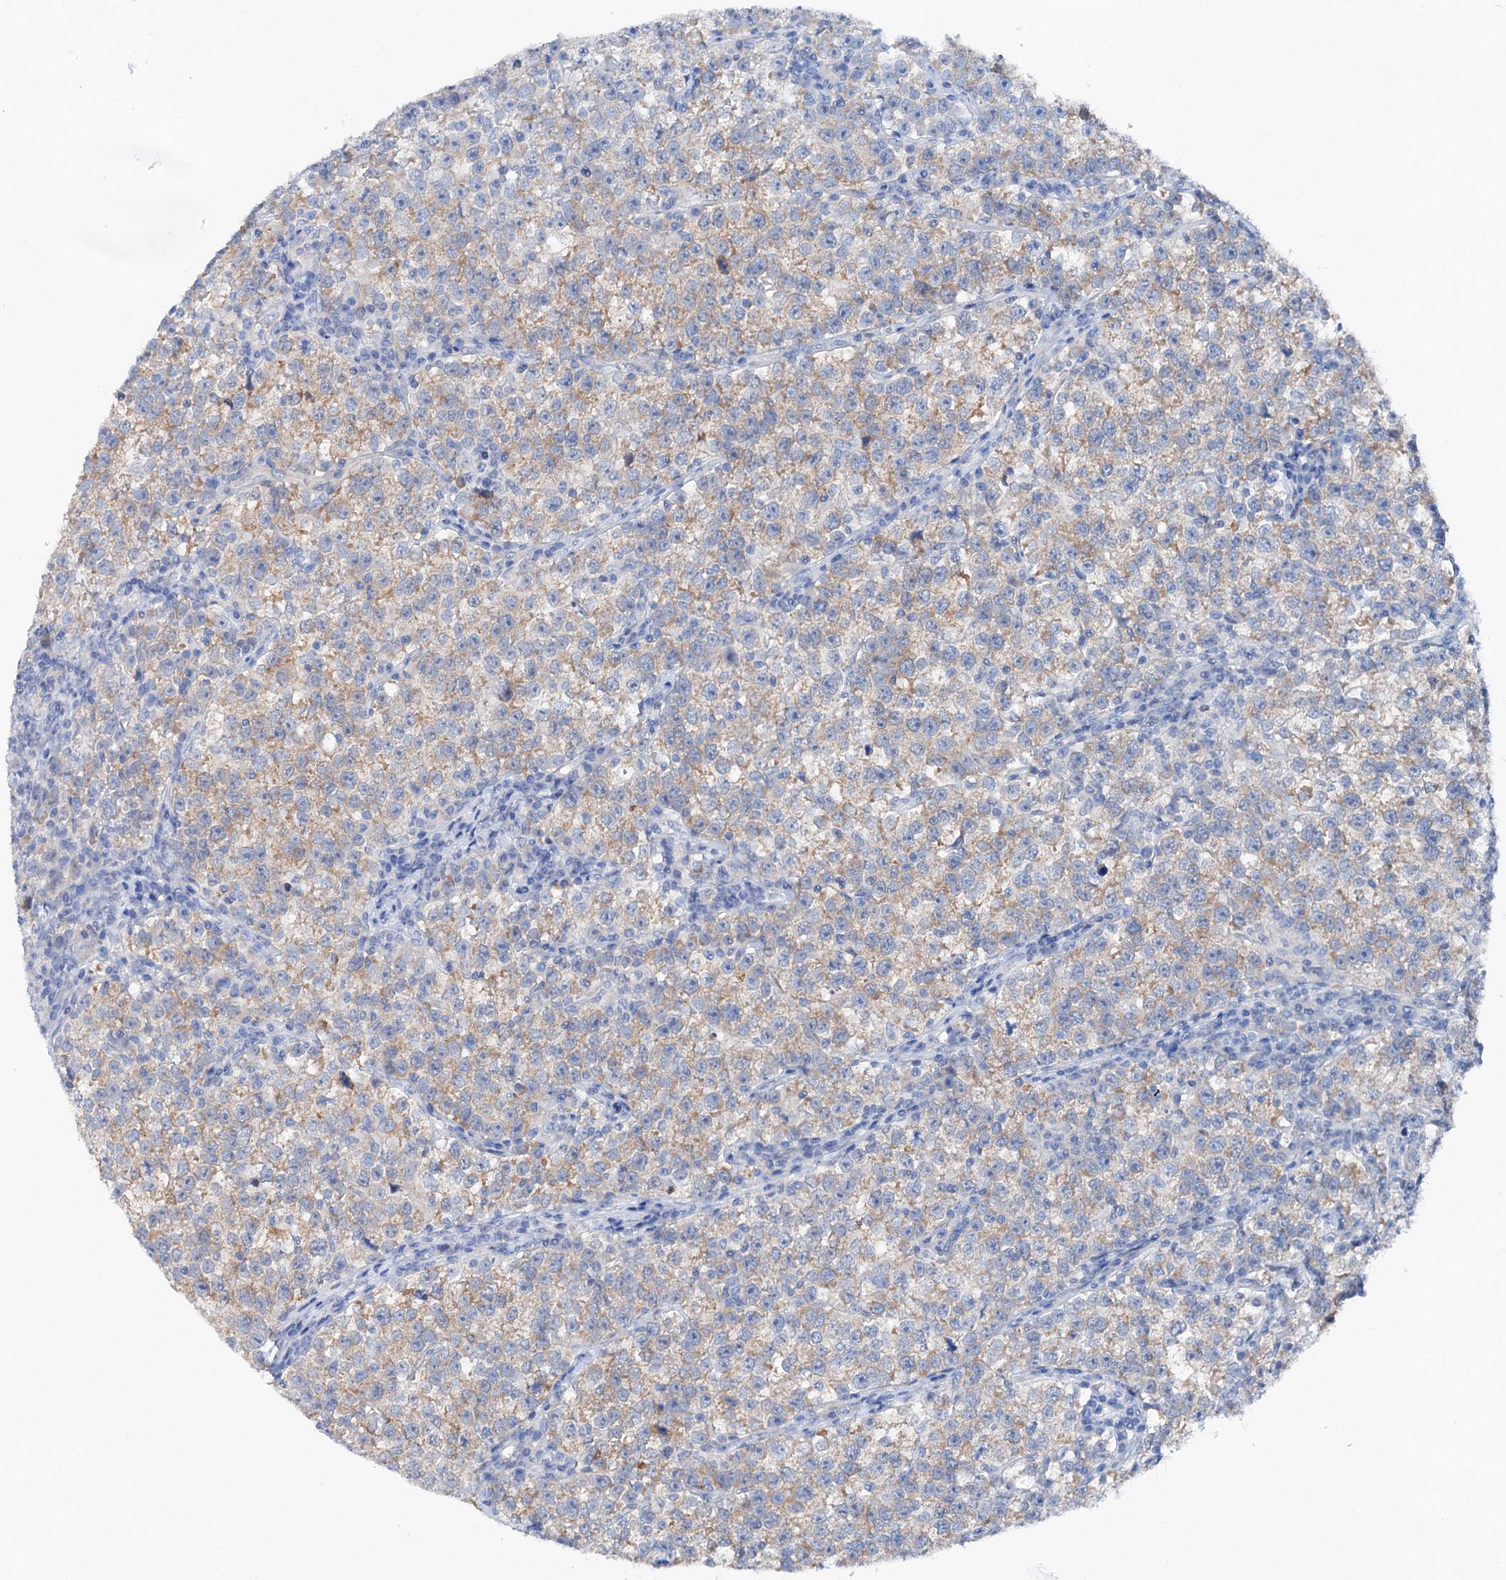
{"staining": {"intensity": "weak", "quantity": ">75%", "location": "cytoplasmic/membranous"}, "tissue": "testis cancer", "cell_type": "Tumor cells", "image_type": "cancer", "snomed": [{"axis": "morphology", "description": "Normal tissue, NOS"}, {"axis": "morphology", "description": "Seminoma, NOS"}, {"axis": "topography", "description": "Testis"}], "caption": "DAB (3,3'-diaminobenzidine) immunohistochemical staining of human testis cancer (seminoma) demonstrates weak cytoplasmic/membranous protein staining in about >75% of tumor cells.", "gene": "SHROOM1", "patient": {"sex": "male", "age": 43}}